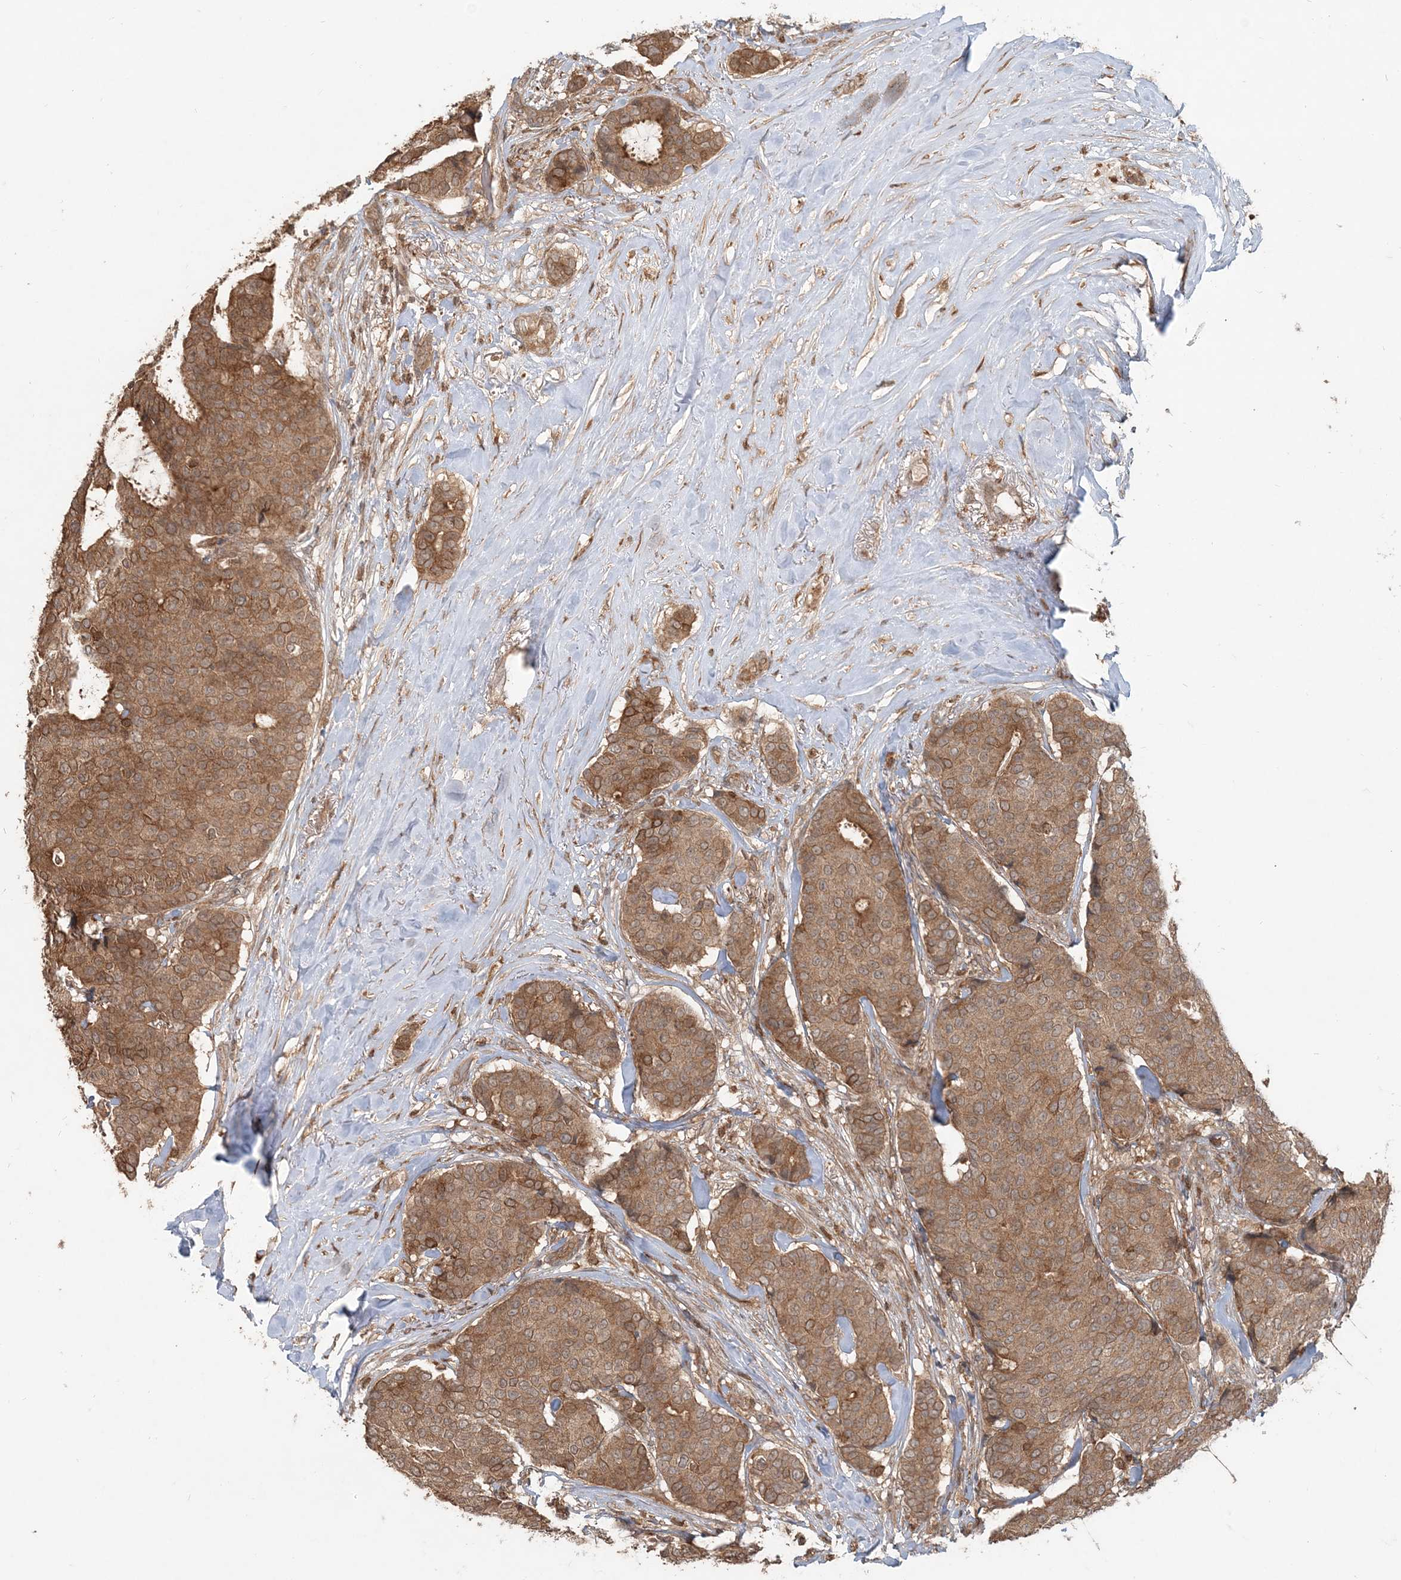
{"staining": {"intensity": "moderate", "quantity": ">75%", "location": "cytoplasmic/membranous"}, "tissue": "breast cancer", "cell_type": "Tumor cells", "image_type": "cancer", "snomed": [{"axis": "morphology", "description": "Duct carcinoma"}, {"axis": "topography", "description": "Breast"}], "caption": "Human breast invasive ductal carcinoma stained with a protein marker exhibits moderate staining in tumor cells.", "gene": "CAB39", "patient": {"sex": "female", "age": 75}}